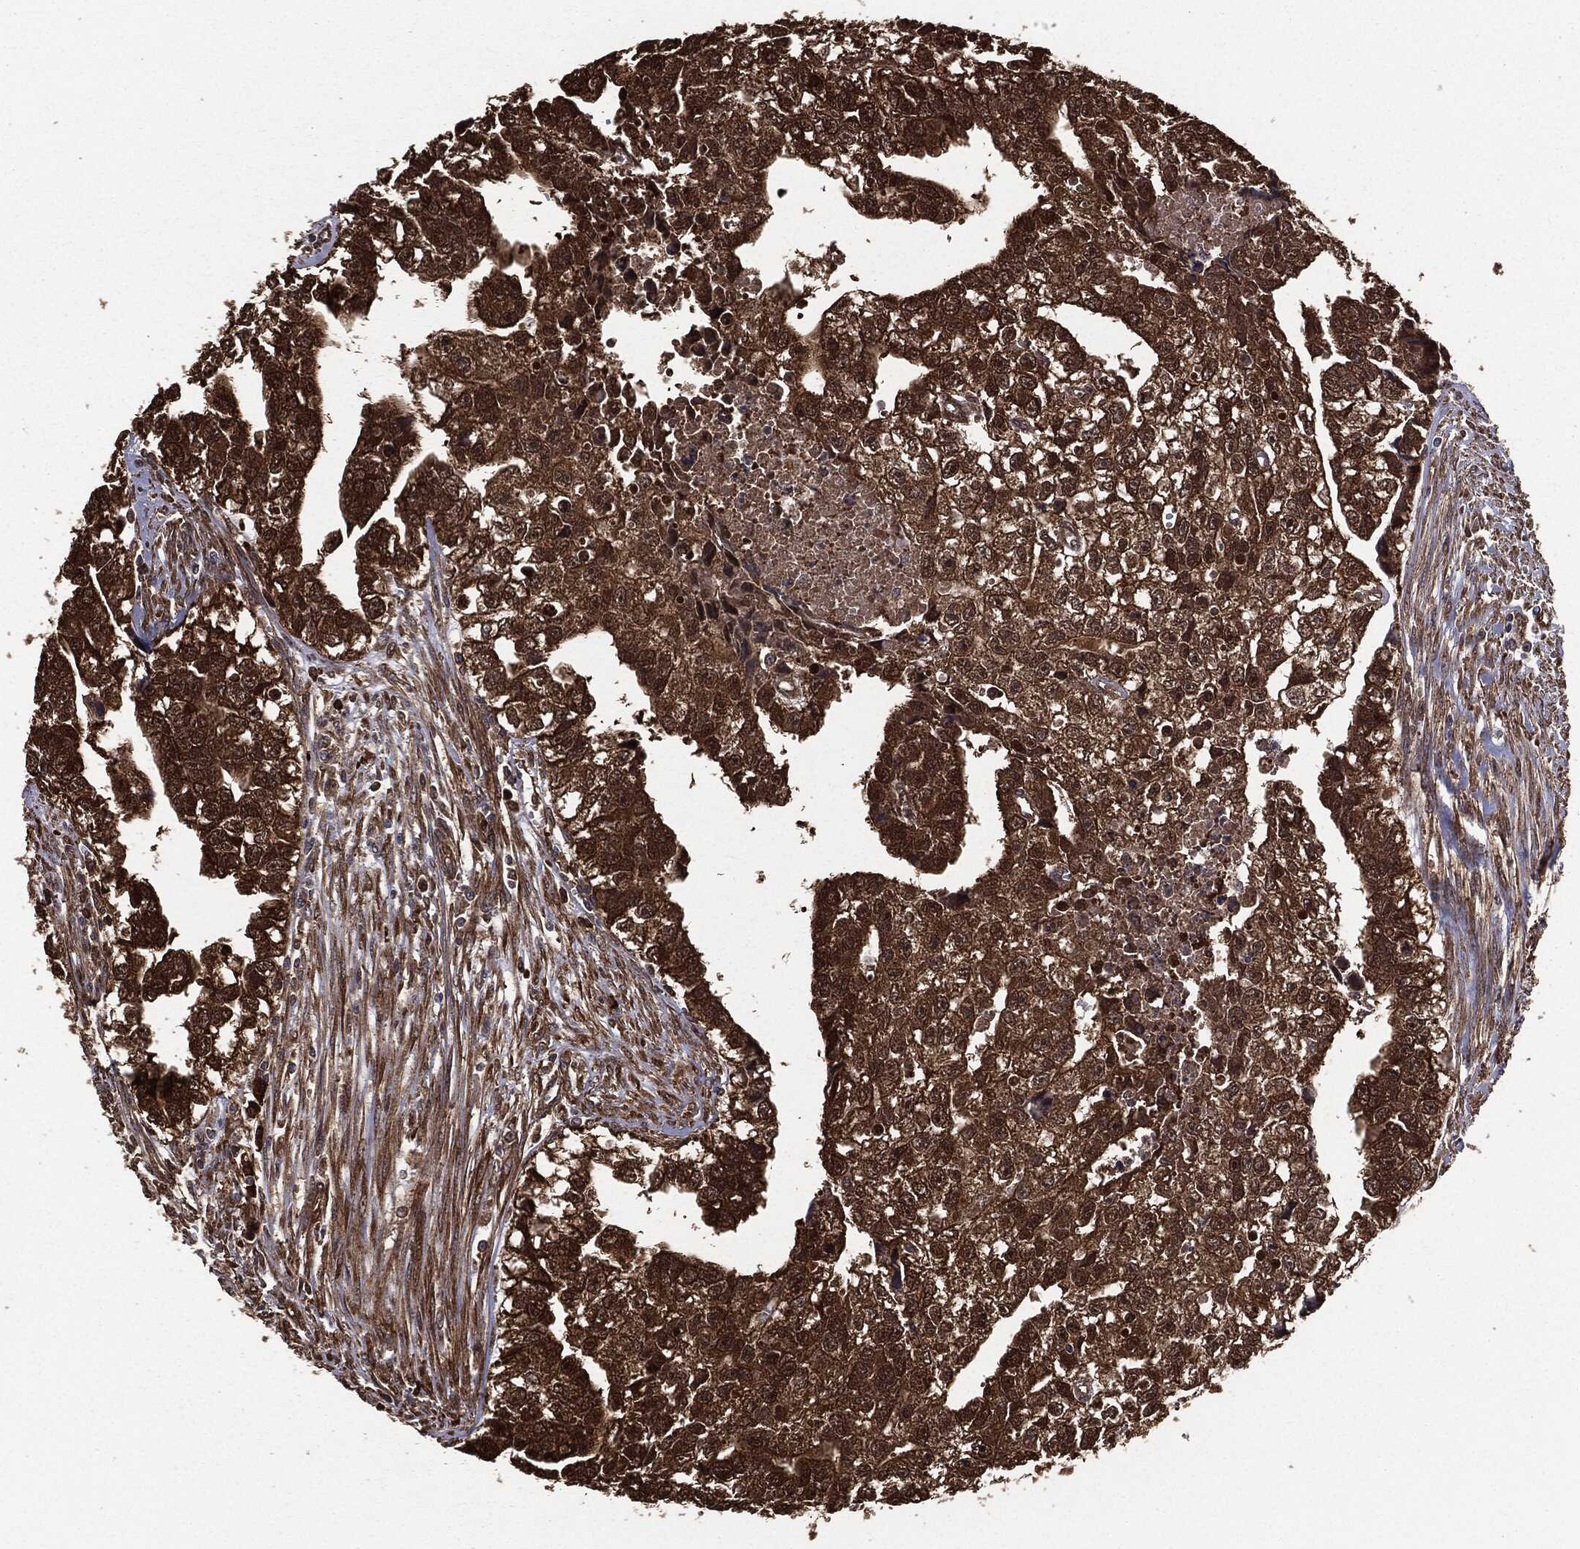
{"staining": {"intensity": "strong", "quantity": ">75%", "location": "cytoplasmic/membranous"}, "tissue": "testis cancer", "cell_type": "Tumor cells", "image_type": "cancer", "snomed": [{"axis": "morphology", "description": "Carcinoma, Embryonal, NOS"}, {"axis": "morphology", "description": "Teratoma, malignant, NOS"}, {"axis": "topography", "description": "Testis"}], "caption": "The photomicrograph exhibits a brown stain indicating the presence of a protein in the cytoplasmic/membranous of tumor cells in testis embryonal carcinoma.", "gene": "NME1", "patient": {"sex": "male", "age": 44}}